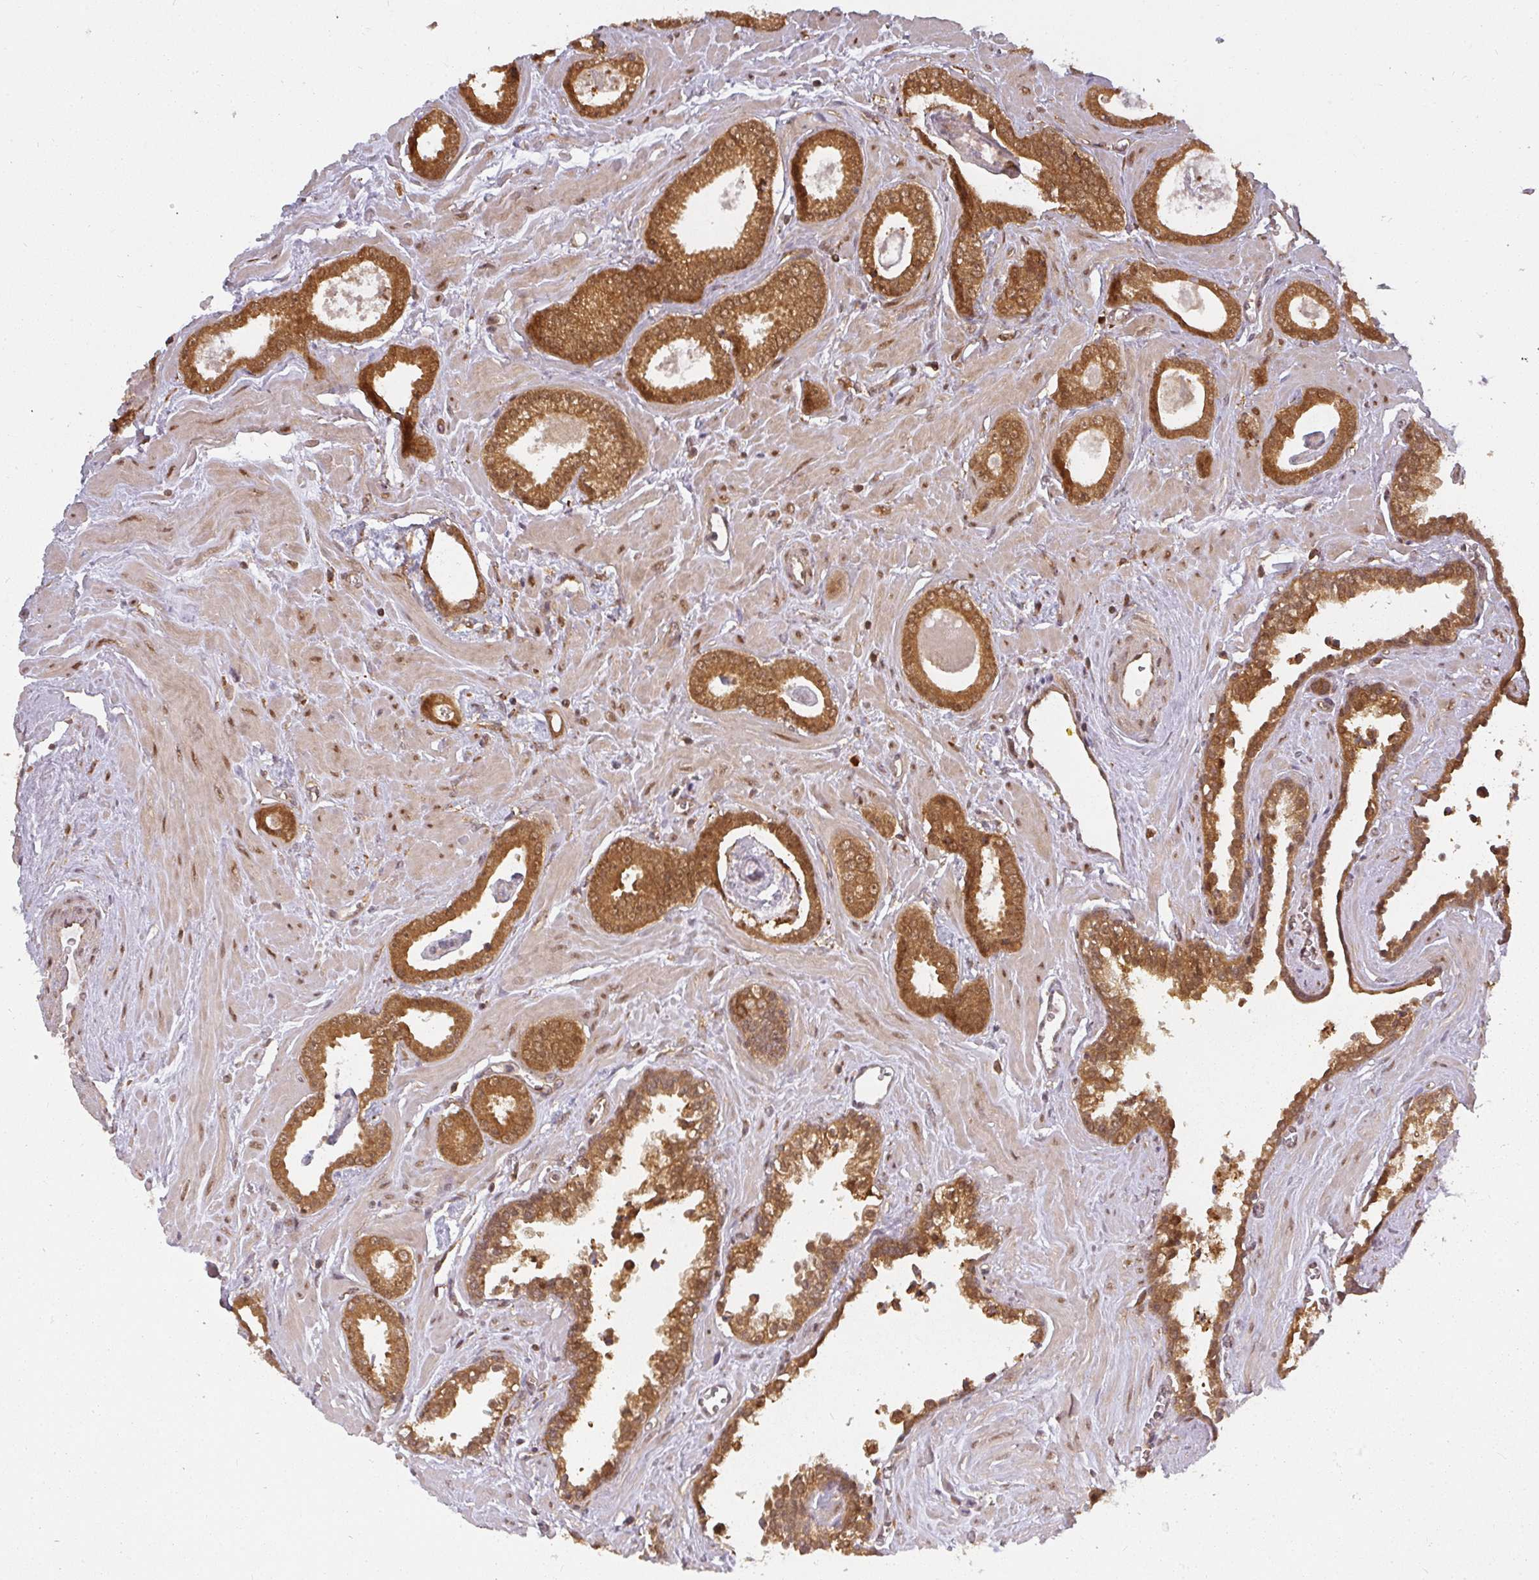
{"staining": {"intensity": "strong", "quantity": ">75%", "location": "cytoplasmic/membranous"}, "tissue": "prostate cancer", "cell_type": "Tumor cells", "image_type": "cancer", "snomed": [{"axis": "morphology", "description": "Adenocarcinoma, Low grade"}, {"axis": "topography", "description": "Prostate"}], "caption": "This histopathology image exhibits immunohistochemistry staining of prostate cancer, with high strong cytoplasmic/membranous expression in about >75% of tumor cells.", "gene": "PPP6R3", "patient": {"sex": "male", "age": 60}}